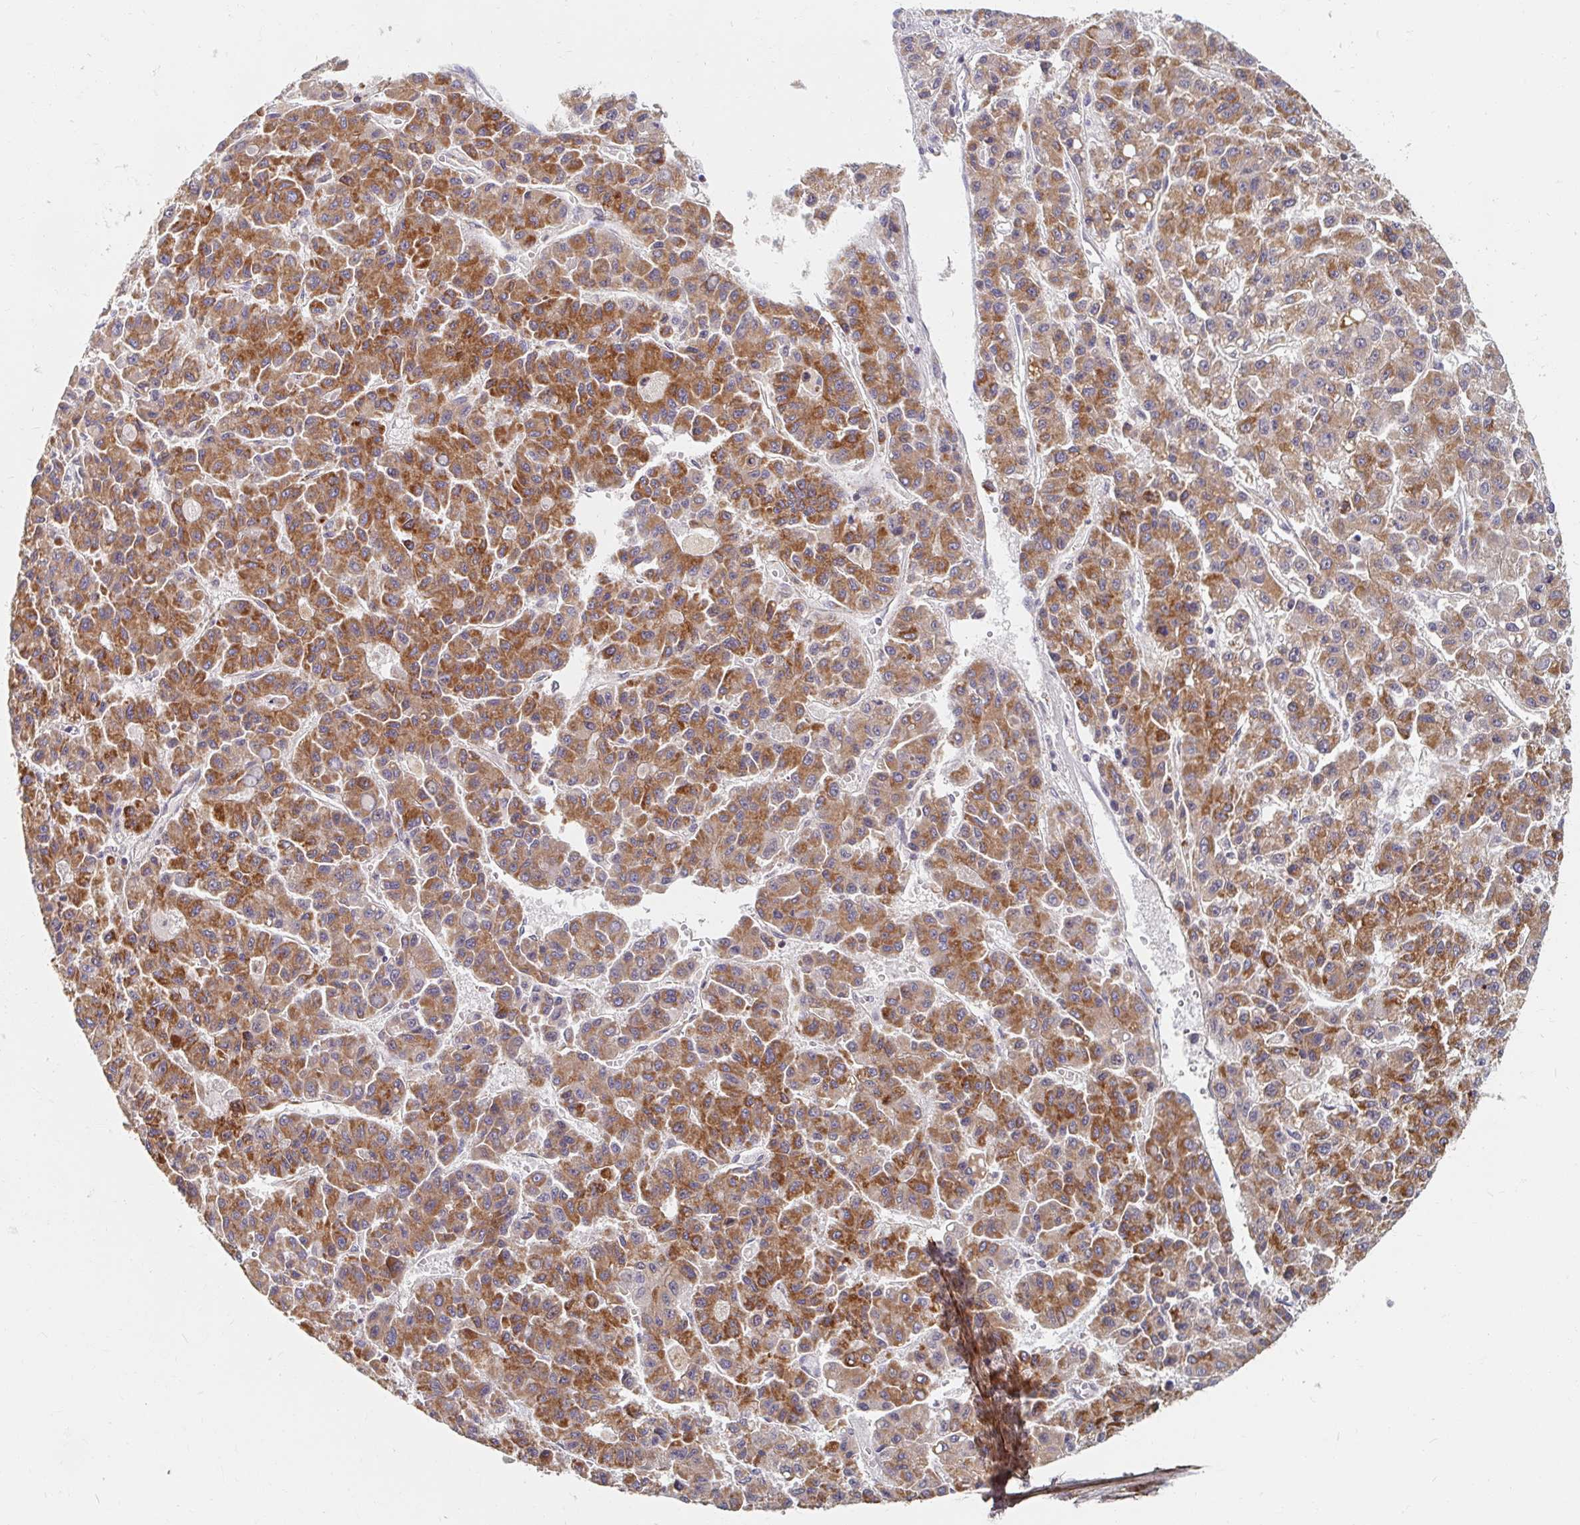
{"staining": {"intensity": "moderate", "quantity": ">75%", "location": "cytoplasmic/membranous"}, "tissue": "liver cancer", "cell_type": "Tumor cells", "image_type": "cancer", "snomed": [{"axis": "morphology", "description": "Carcinoma, Hepatocellular, NOS"}, {"axis": "topography", "description": "Liver"}], "caption": "Immunohistochemistry (IHC) micrograph of liver hepatocellular carcinoma stained for a protein (brown), which demonstrates medium levels of moderate cytoplasmic/membranous positivity in approximately >75% of tumor cells.", "gene": "MAVS", "patient": {"sex": "male", "age": 70}}